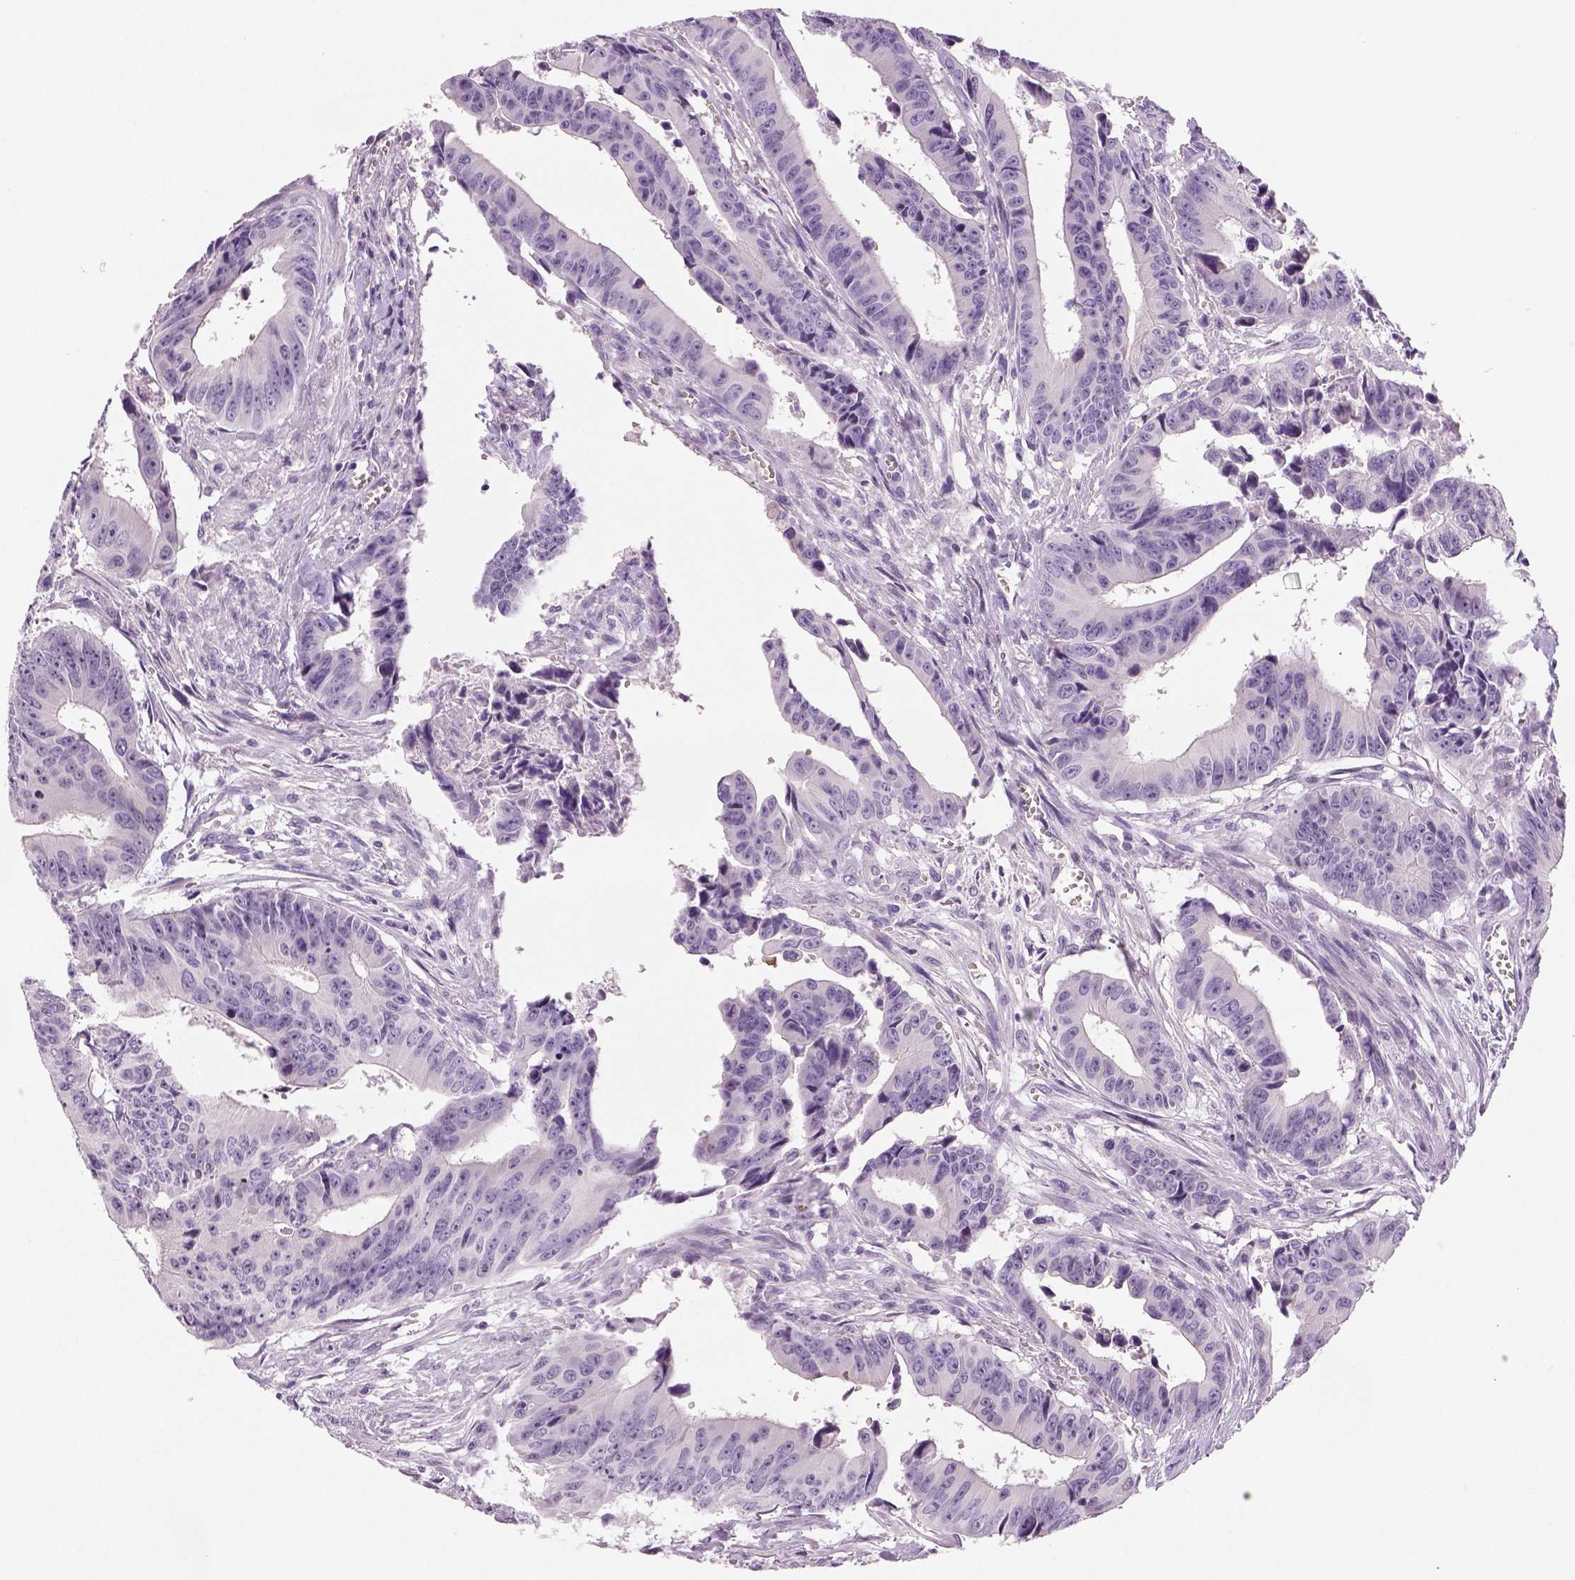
{"staining": {"intensity": "negative", "quantity": "none", "location": "none"}, "tissue": "colorectal cancer", "cell_type": "Tumor cells", "image_type": "cancer", "snomed": [{"axis": "morphology", "description": "Adenocarcinoma, NOS"}, {"axis": "topography", "description": "Colon"}], "caption": "Protein analysis of colorectal adenocarcinoma demonstrates no significant expression in tumor cells.", "gene": "TSPAN7", "patient": {"sex": "female", "age": 87}}